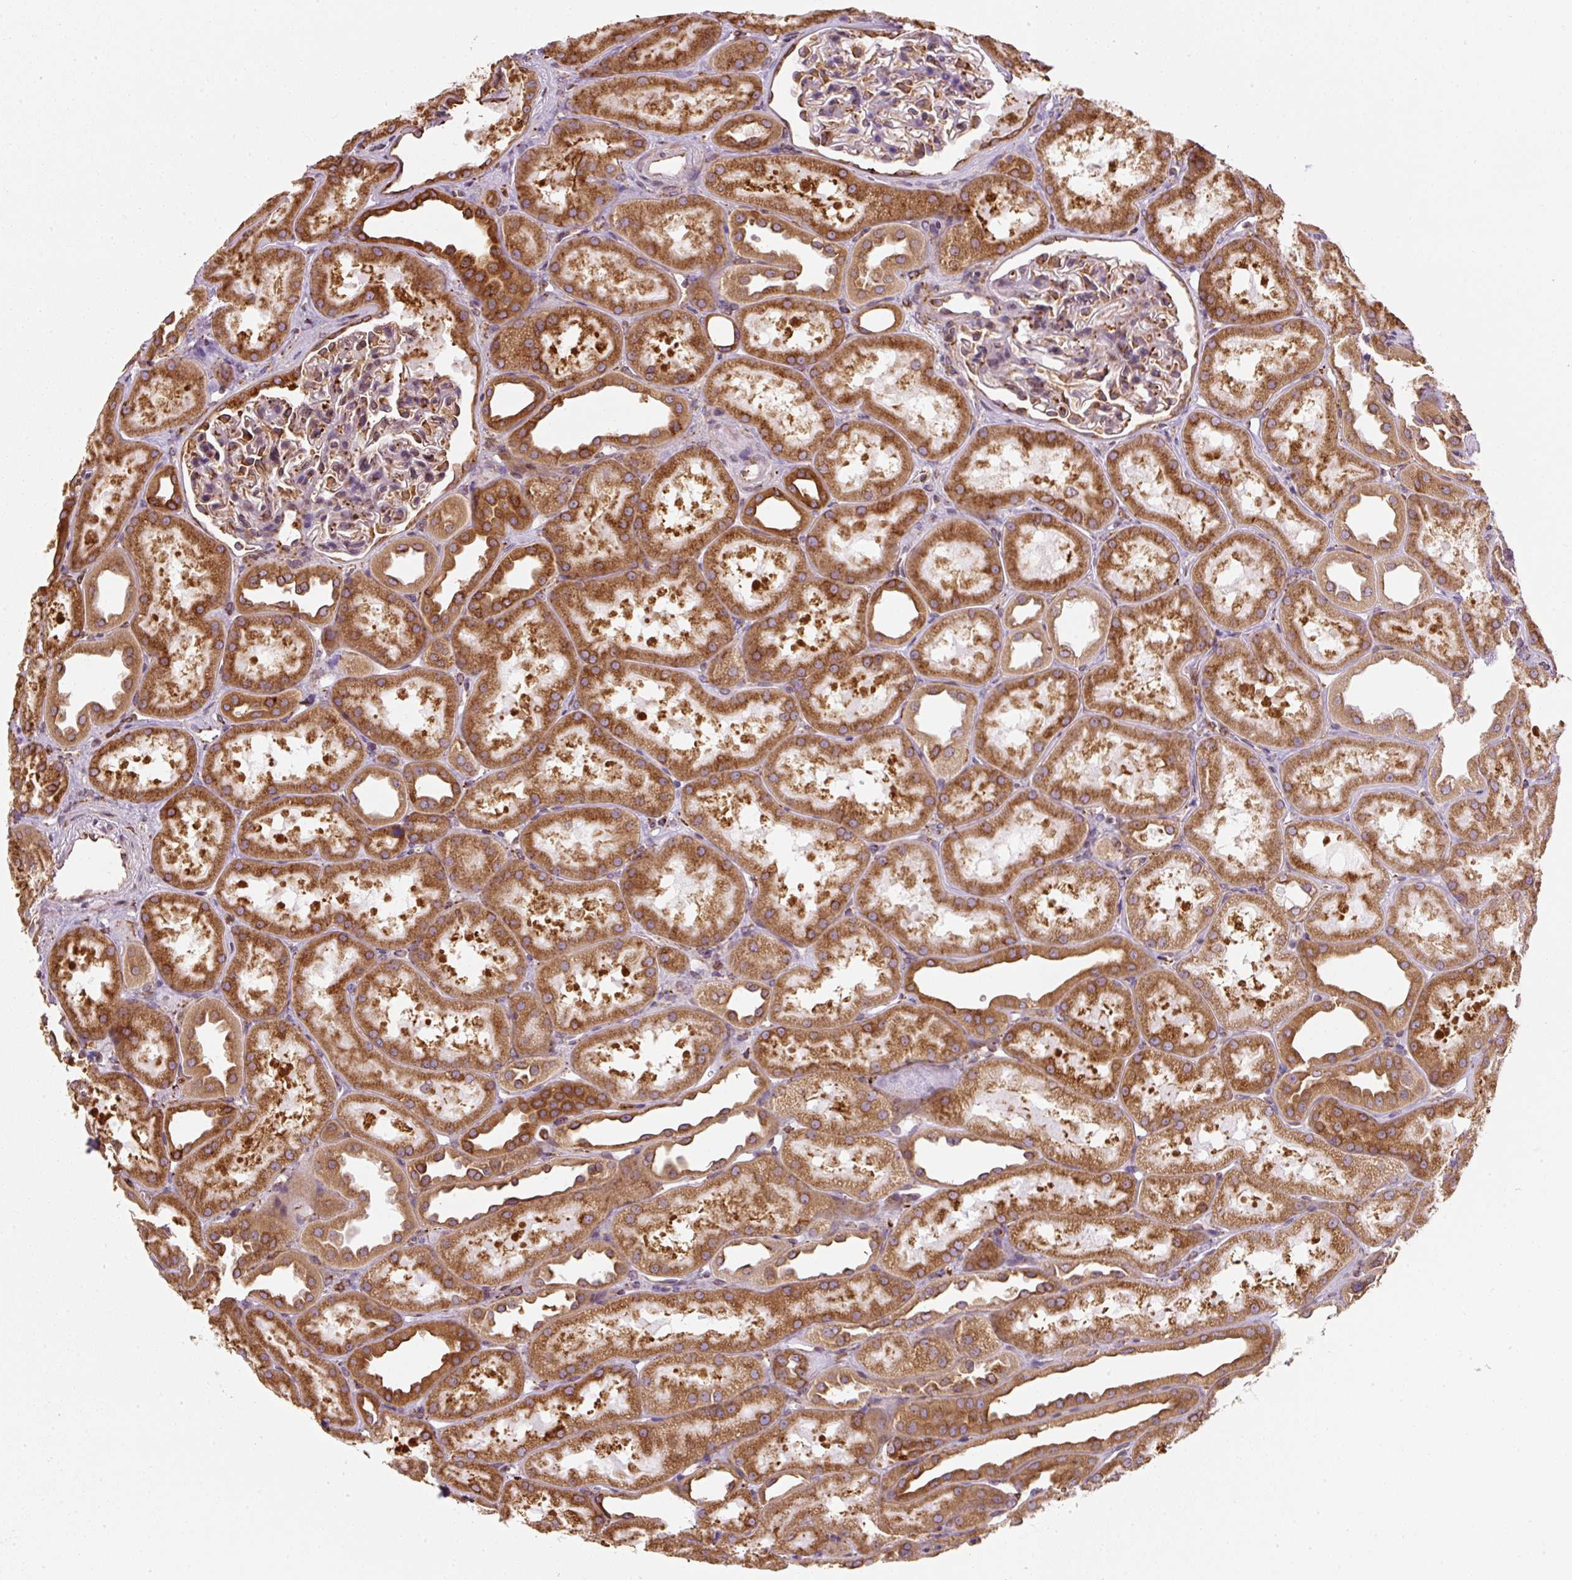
{"staining": {"intensity": "moderate", "quantity": "25%-75%", "location": "cytoplasmic/membranous"}, "tissue": "kidney", "cell_type": "Cells in glomeruli", "image_type": "normal", "snomed": [{"axis": "morphology", "description": "Normal tissue, NOS"}, {"axis": "topography", "description": "Kidney"}], "caption": "A brown stain shows moderate cytoplasmic/membranous expression of a protein in cells in glomeruli of normal kidney. The staining was performed using DAB (3,3'-diaminobenzidine), with brown indicating positive protein expression. Nuclei are stained blue with hematoxylin.", "gene": "PRKCSH", "patient": {"sex": "male", "age": 61}}